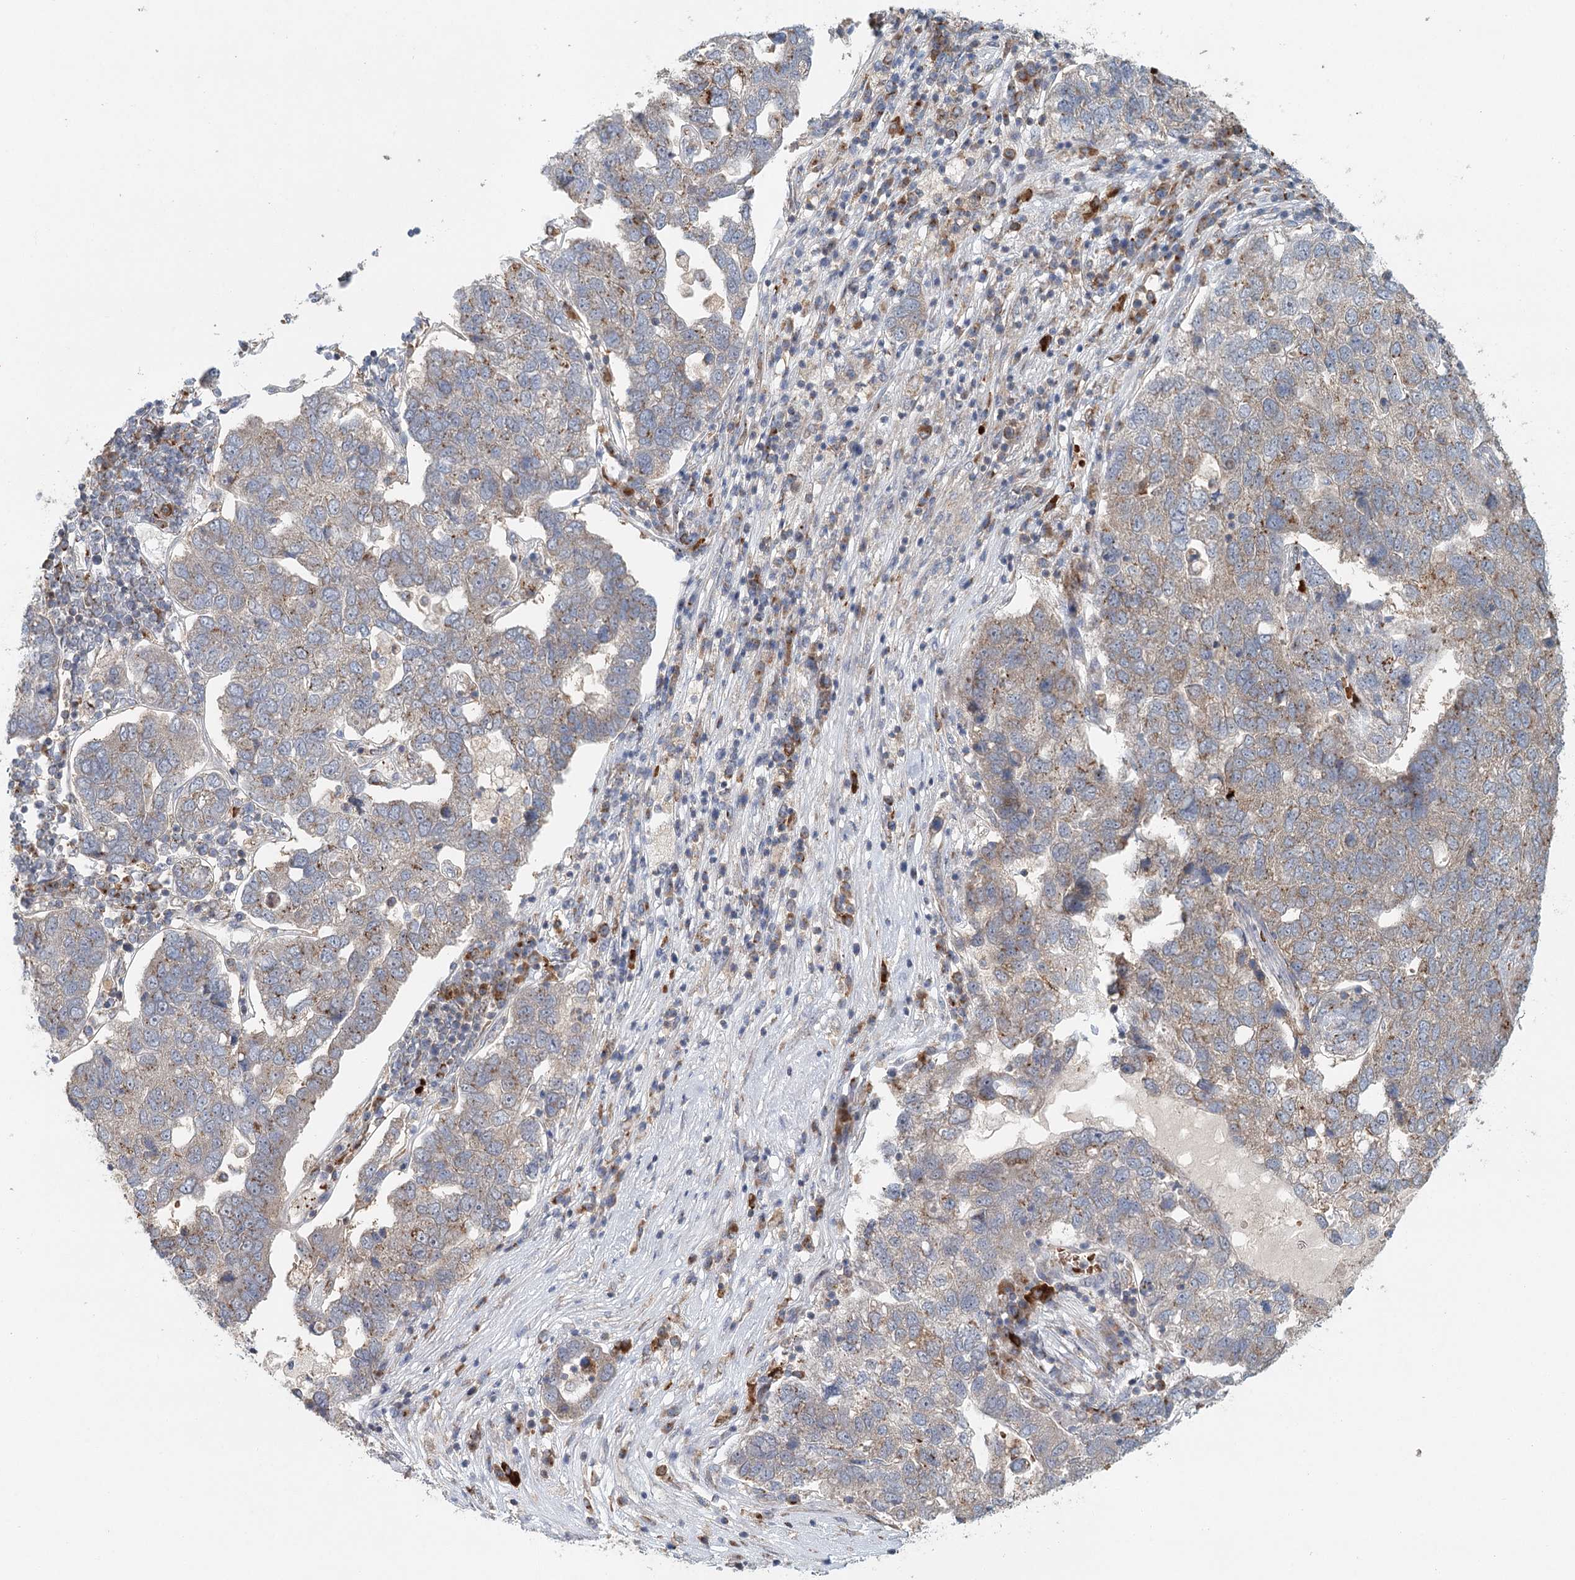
{"staining": {"intensity": "weak", "quantity": "25%-75%", "location": "cytoplasmic/membranous"}, "tissue": "pancreatic cancer", "cell_type": "Tumor cells", "image_type": "cancer", "snomed": [{"axis": "morphology", "description": "Adenocarcinoma, NOS"}, {"axis": "topography", "description": "Pancreas"}], "caption": "Weak cytoplasmic/membranous expression is present in approximately 25%-75% of tumor cells in pancreatic cancer (adenocarcinoma).", "gene": "ADK", "patient": {"sex": "female", "age": 61}}